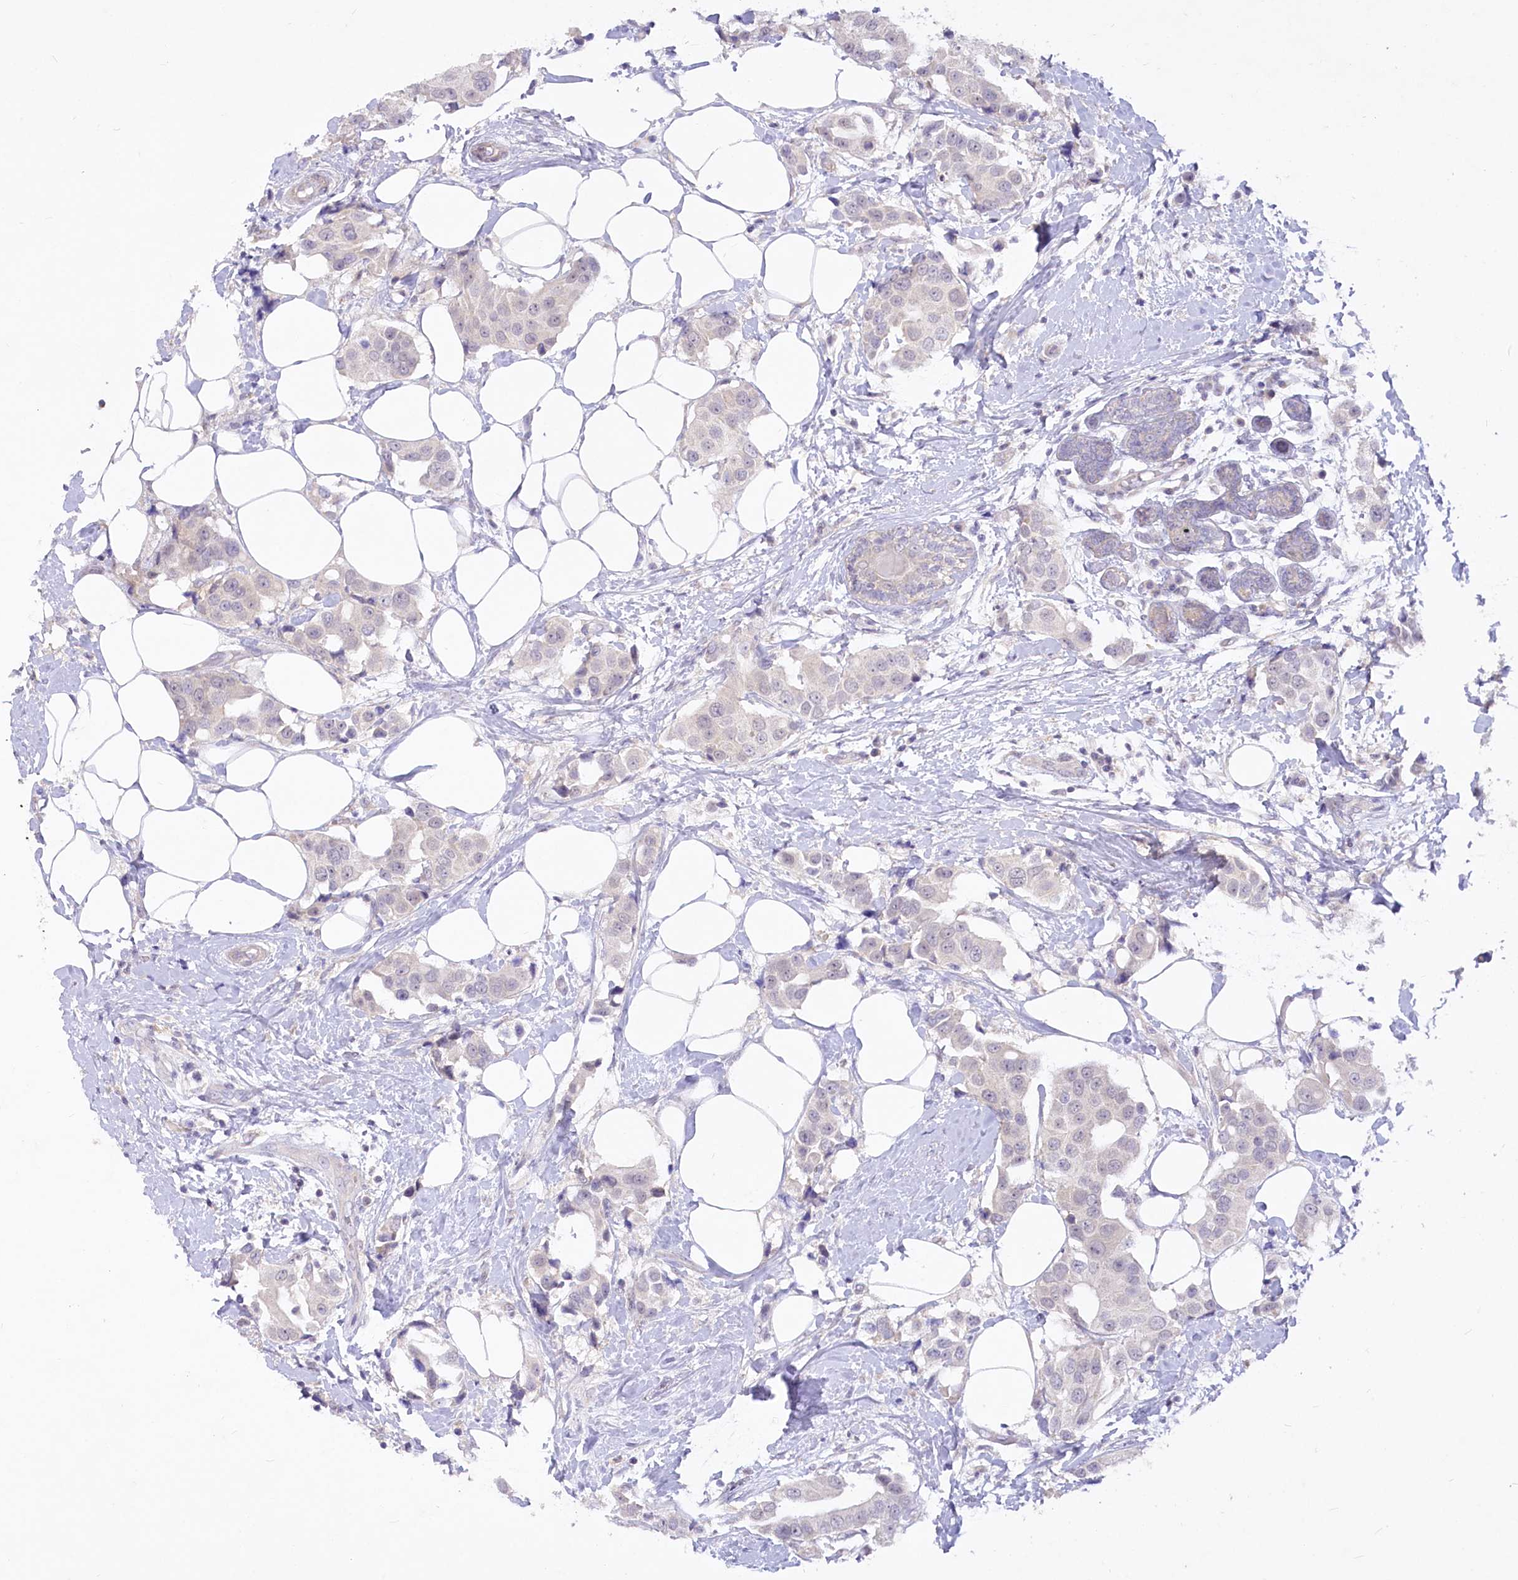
{"staining": {"intensity": "negative", "quantity": "none", "location": "none"}, "tissue": "breast cancer", "cell_type": "Tumor cells", "image_type": "cancer", "snomed": [{"axis": "morphology", "description": "Normal tissue, NOS"}, {"axis": "morphology", "description": "Duct carcinoma"}, {"axis": "topography", "description": "Breast"}], "caption": "A micrograph of human breast cancer (infiltrating ductal carcinoma) is negative for staining in tumor cells.", "gene": "EFHC2", "patient": {"sex": "female", "age": 39}}